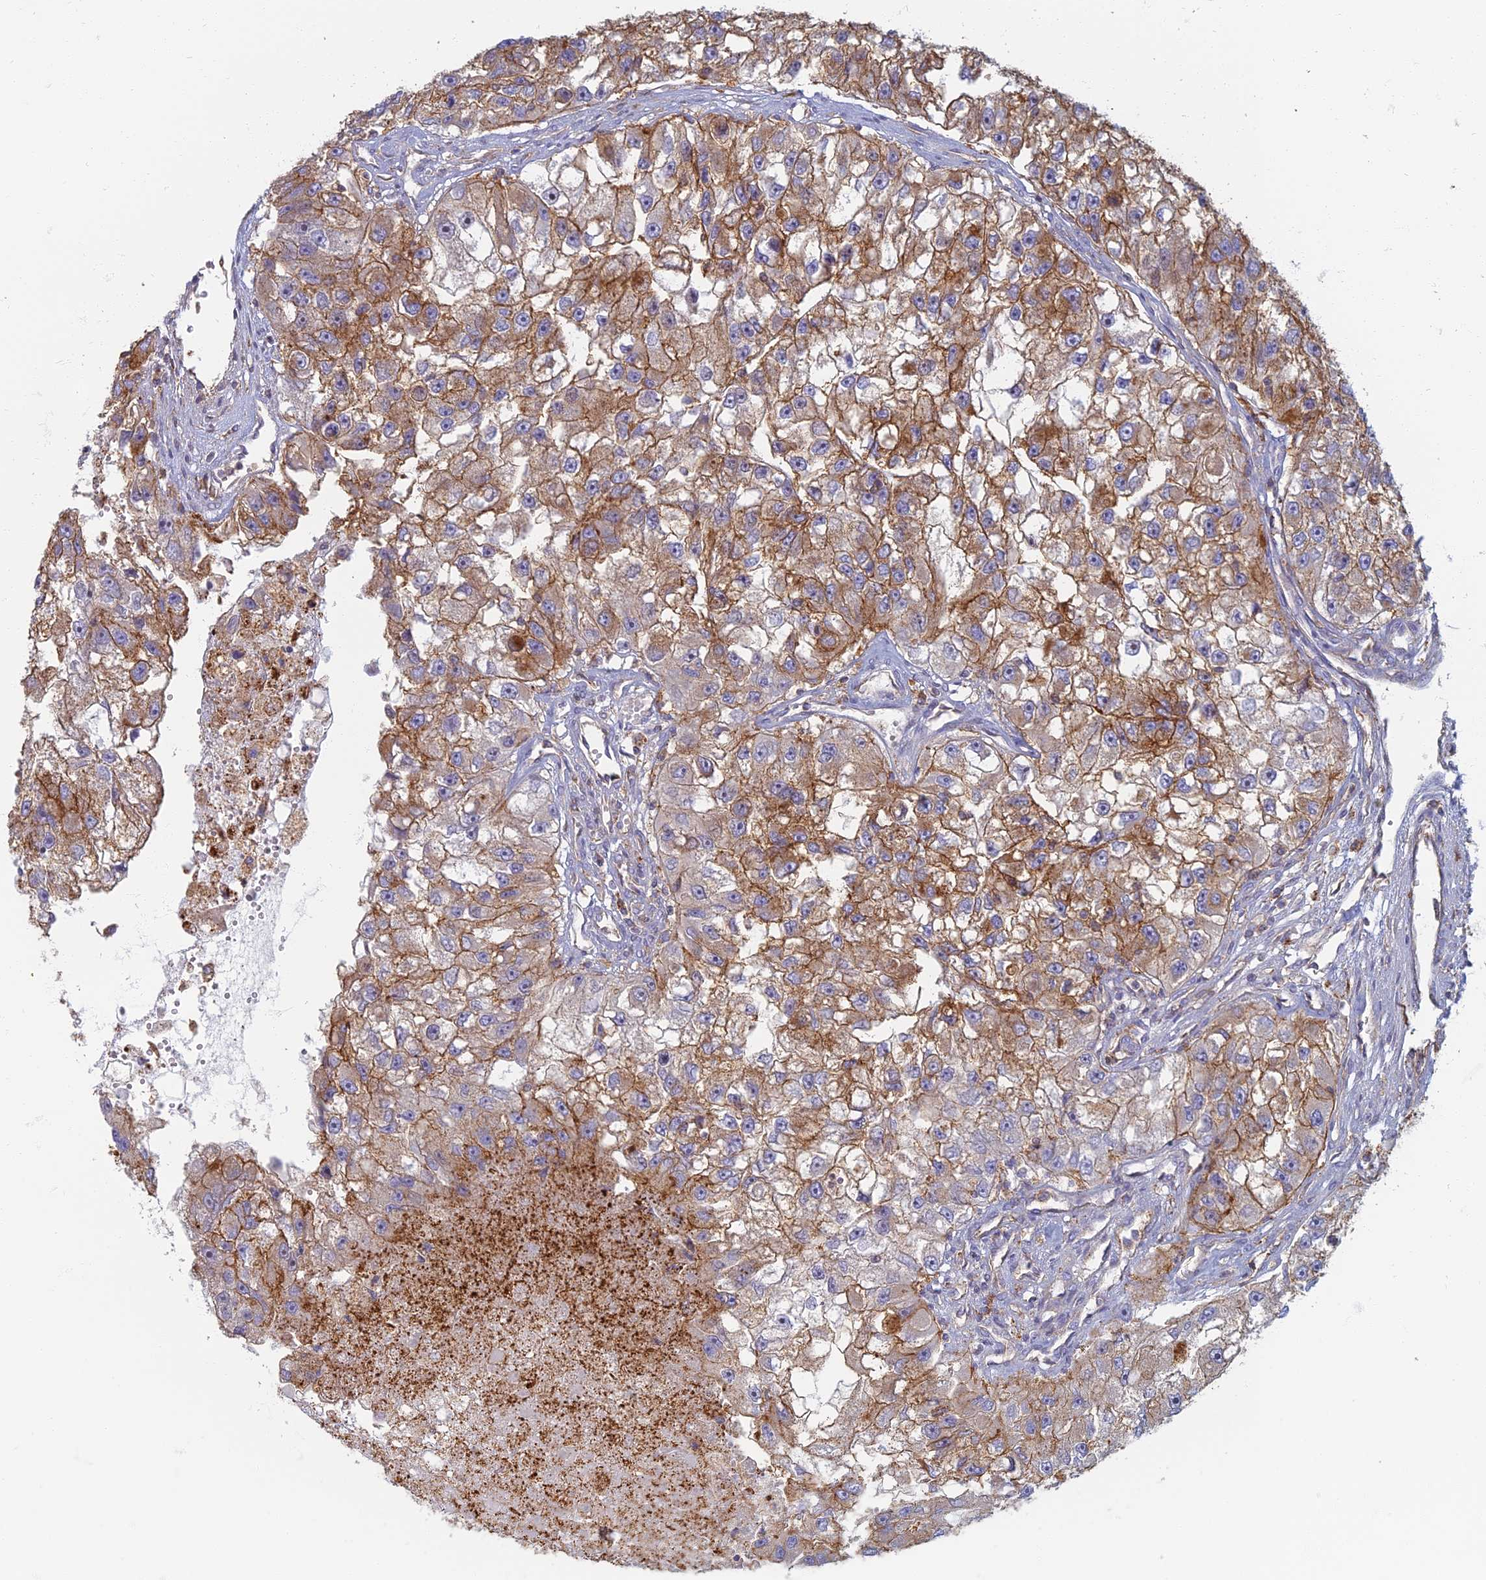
{"staining": {"intensity": "moderate", "quantity": "25%-75%", "location": "cytoplasmic/membranous"}, "tissue": "renal cancer", "cell_type": "Tumor cells", "image_type": "cancer", "snomed": [{"axis": "morphology", "description": "Adenocarcinoma, NOS"}, {"axis": "topography", "description": "Kidney"}], "caption": "Immunohistochemical staining of renal cancer displays medium levels of moderate cytoplasmic/membranous positivity in approximately 25%-75% of tumor cells.", "gene": "CHMP4B", "patient": {"sex": "male", "age": 63}}